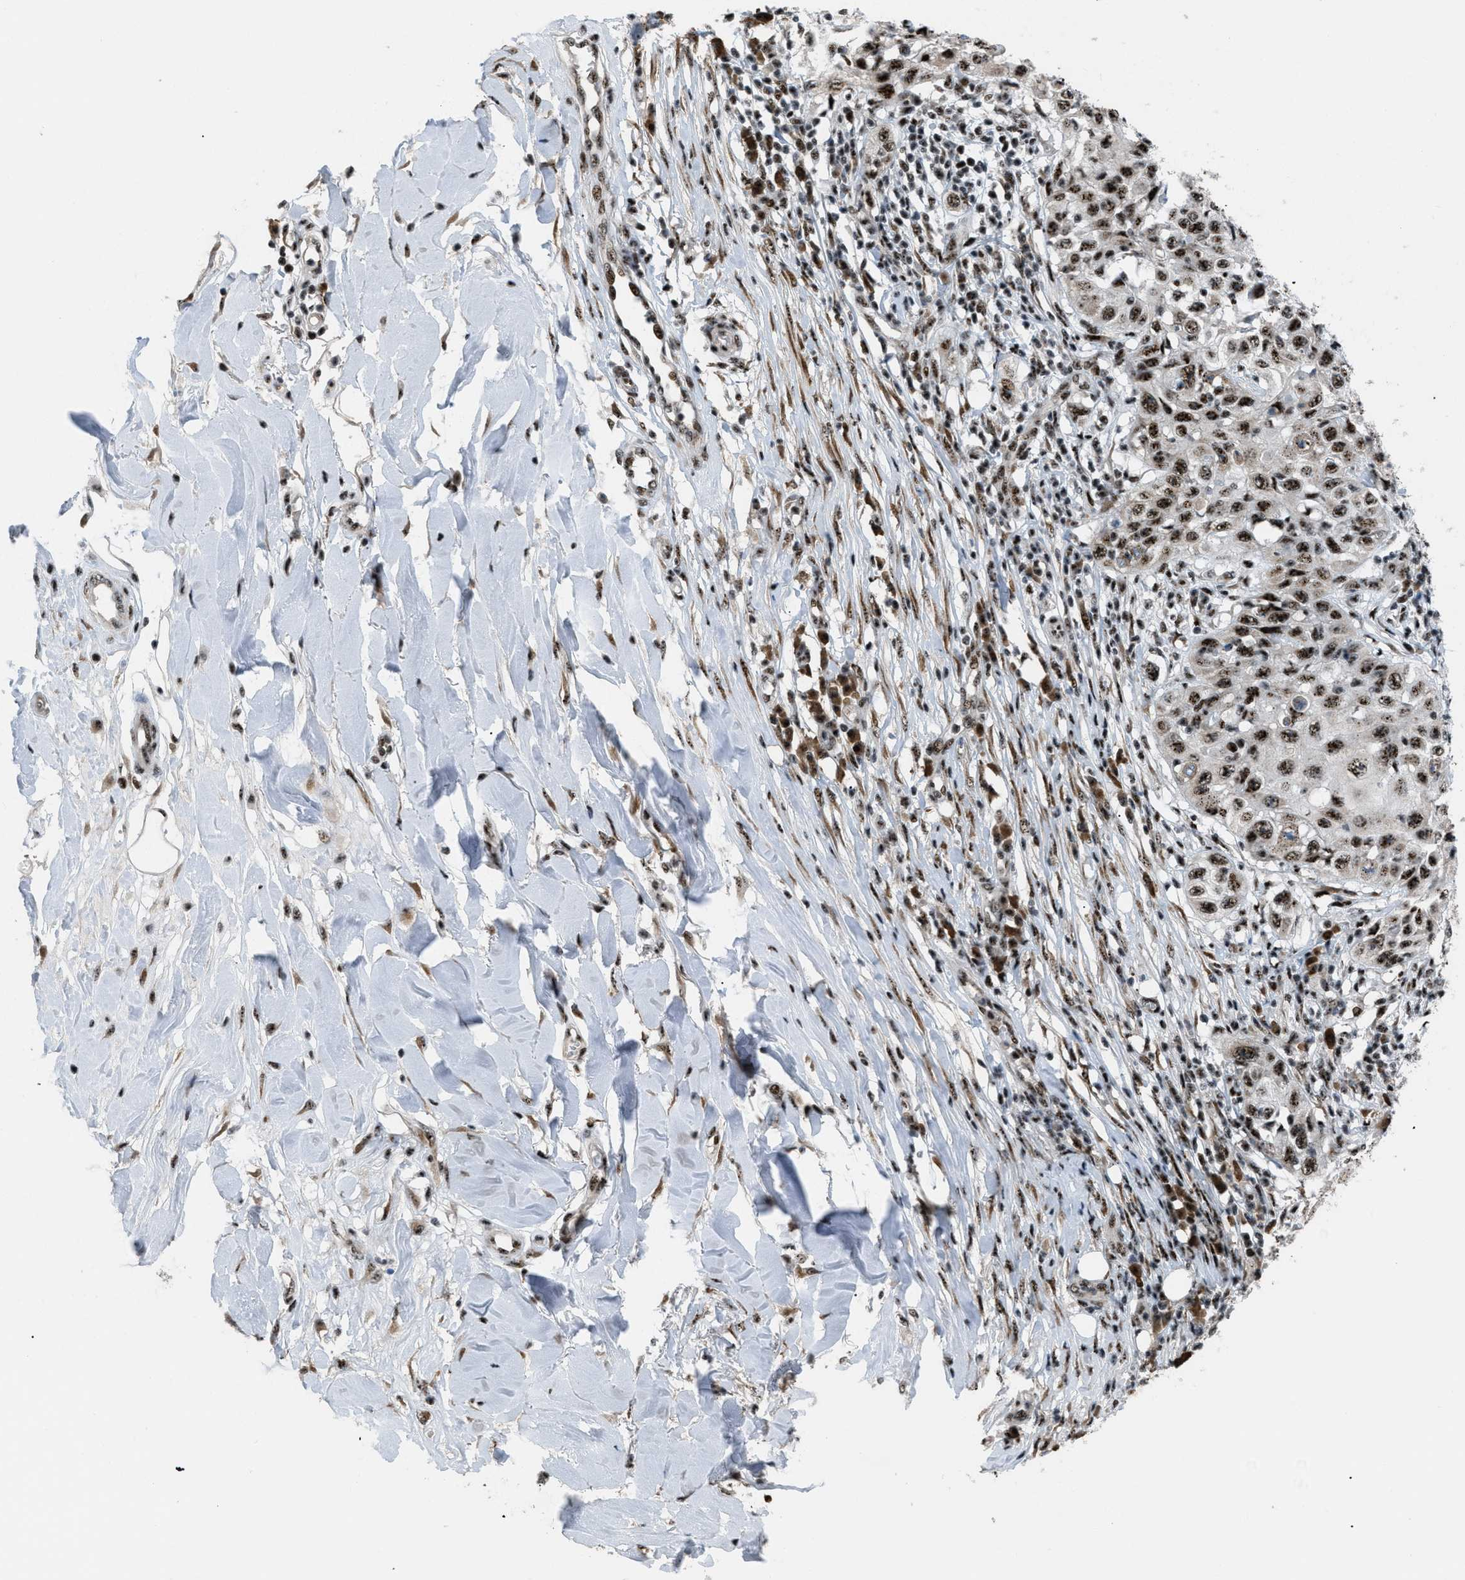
{"staining": {"intensity": "strong", "quantity": ">75%", "location": "nuclear"}, "tissue": "skin cancer", "cell_type": "Tumor cells", "image_type": "cancer", "snomed": [{"axis": "morphology", "description": "Squamous cell carcinoma, NOS"}, {"axis": "topography", "description": "Skin"}], "caption": "Human skin squamous cell carcinoma stained with a brown dye reveals strong nuclear positive expression in about >75% of tumor cells.", "gene": "CDR2", "patient": {"sex": "male", "age": 86}}